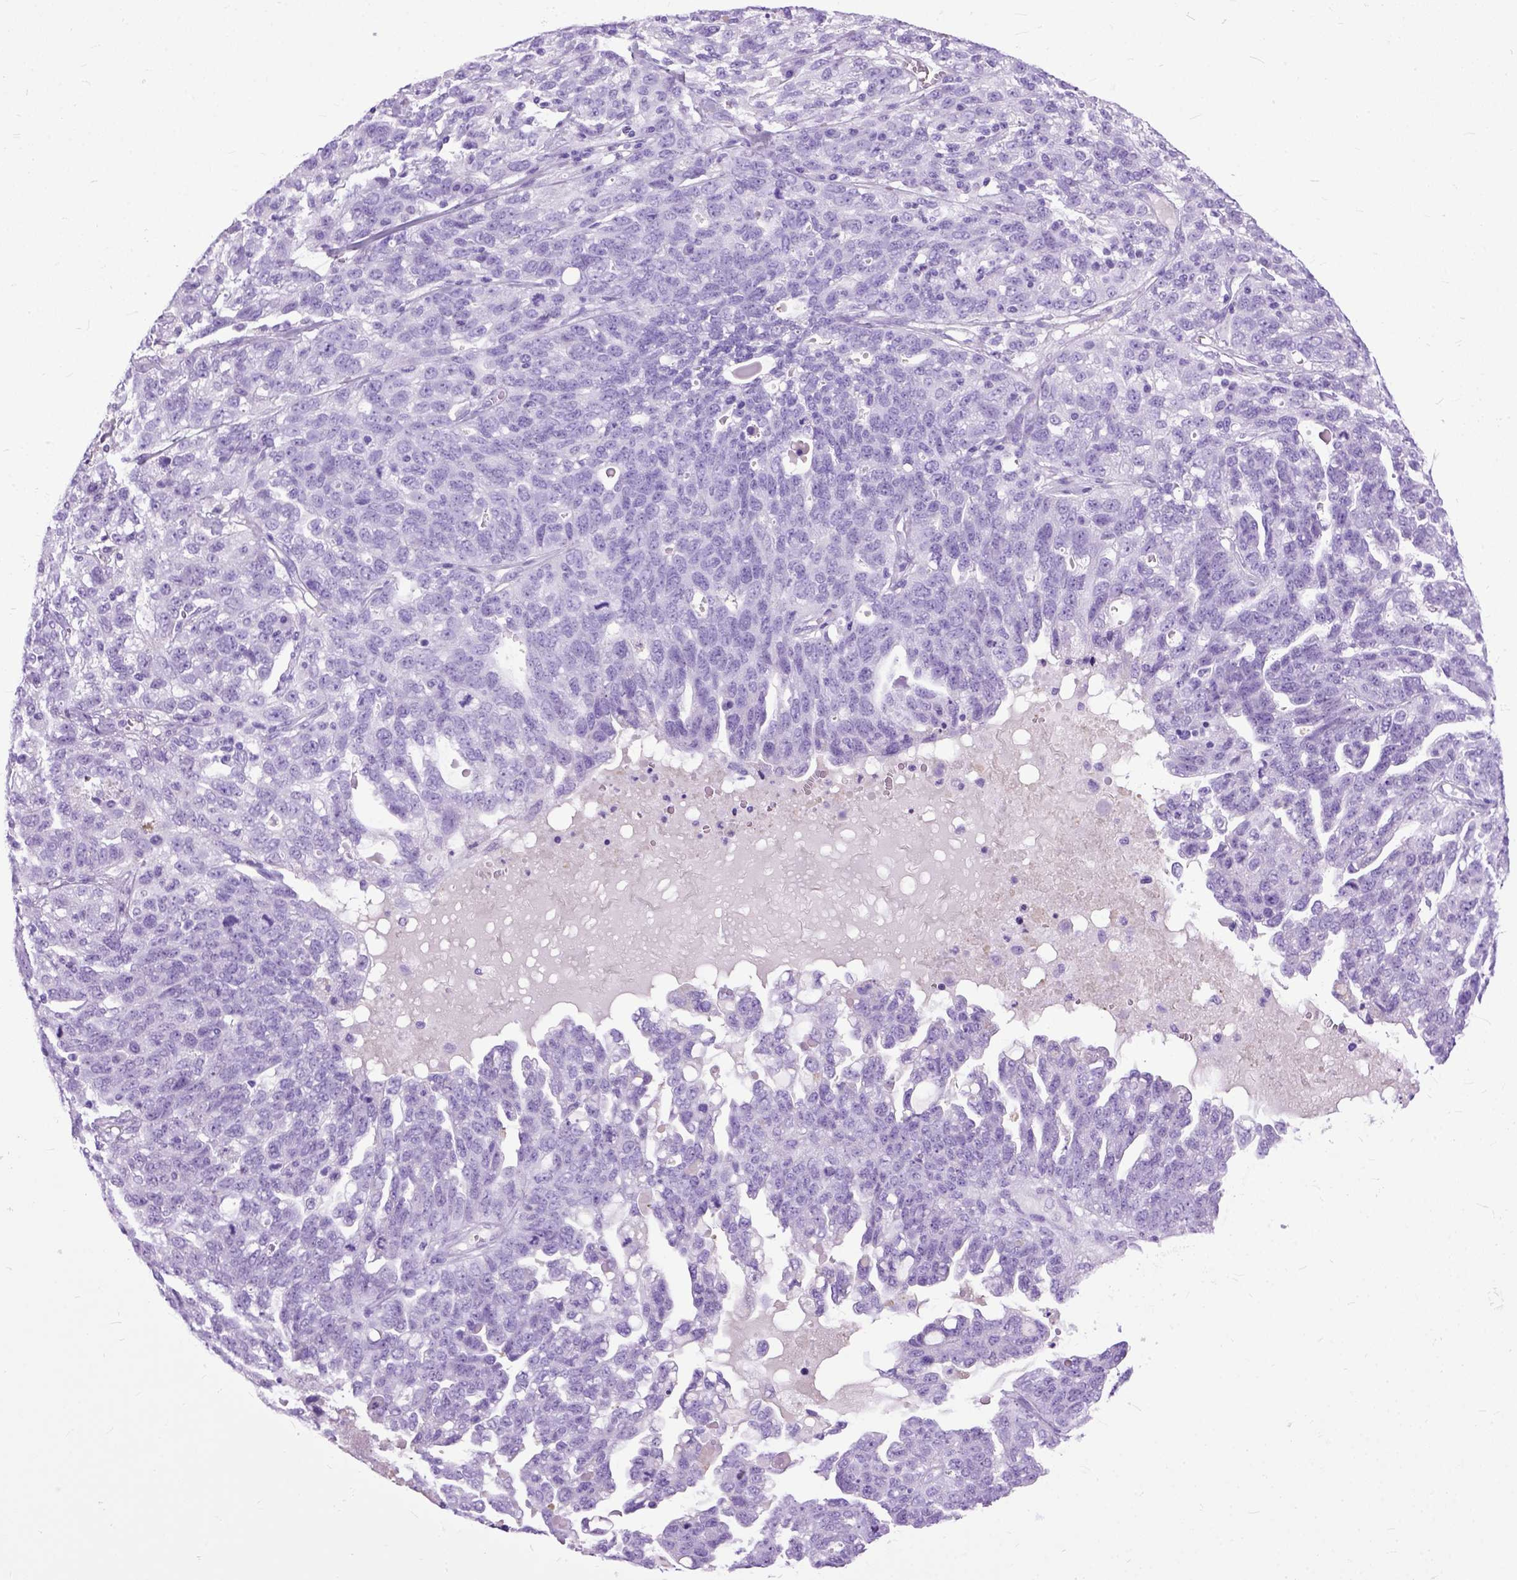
{"staining": {"intensity": "negative", "quantity": "none", "location": "none"}, "tissue": "ovarian cancer", "cell_type": "Tumor cells", "image_type": "cancer", "snomed": [{"axis": "morphology", "description": "Cystadenocarcinoma, serous, NOS"}, {"axis": "topography", "description": "Ovary"}], "caption": "High power microscopy micrograph of an immunohistochemistry histopathology image of ovarian cancer, revealing no significant positivity in tumor cells.", "gene": "GNGT1", "patient": {"sex": "female", "age": 71}}